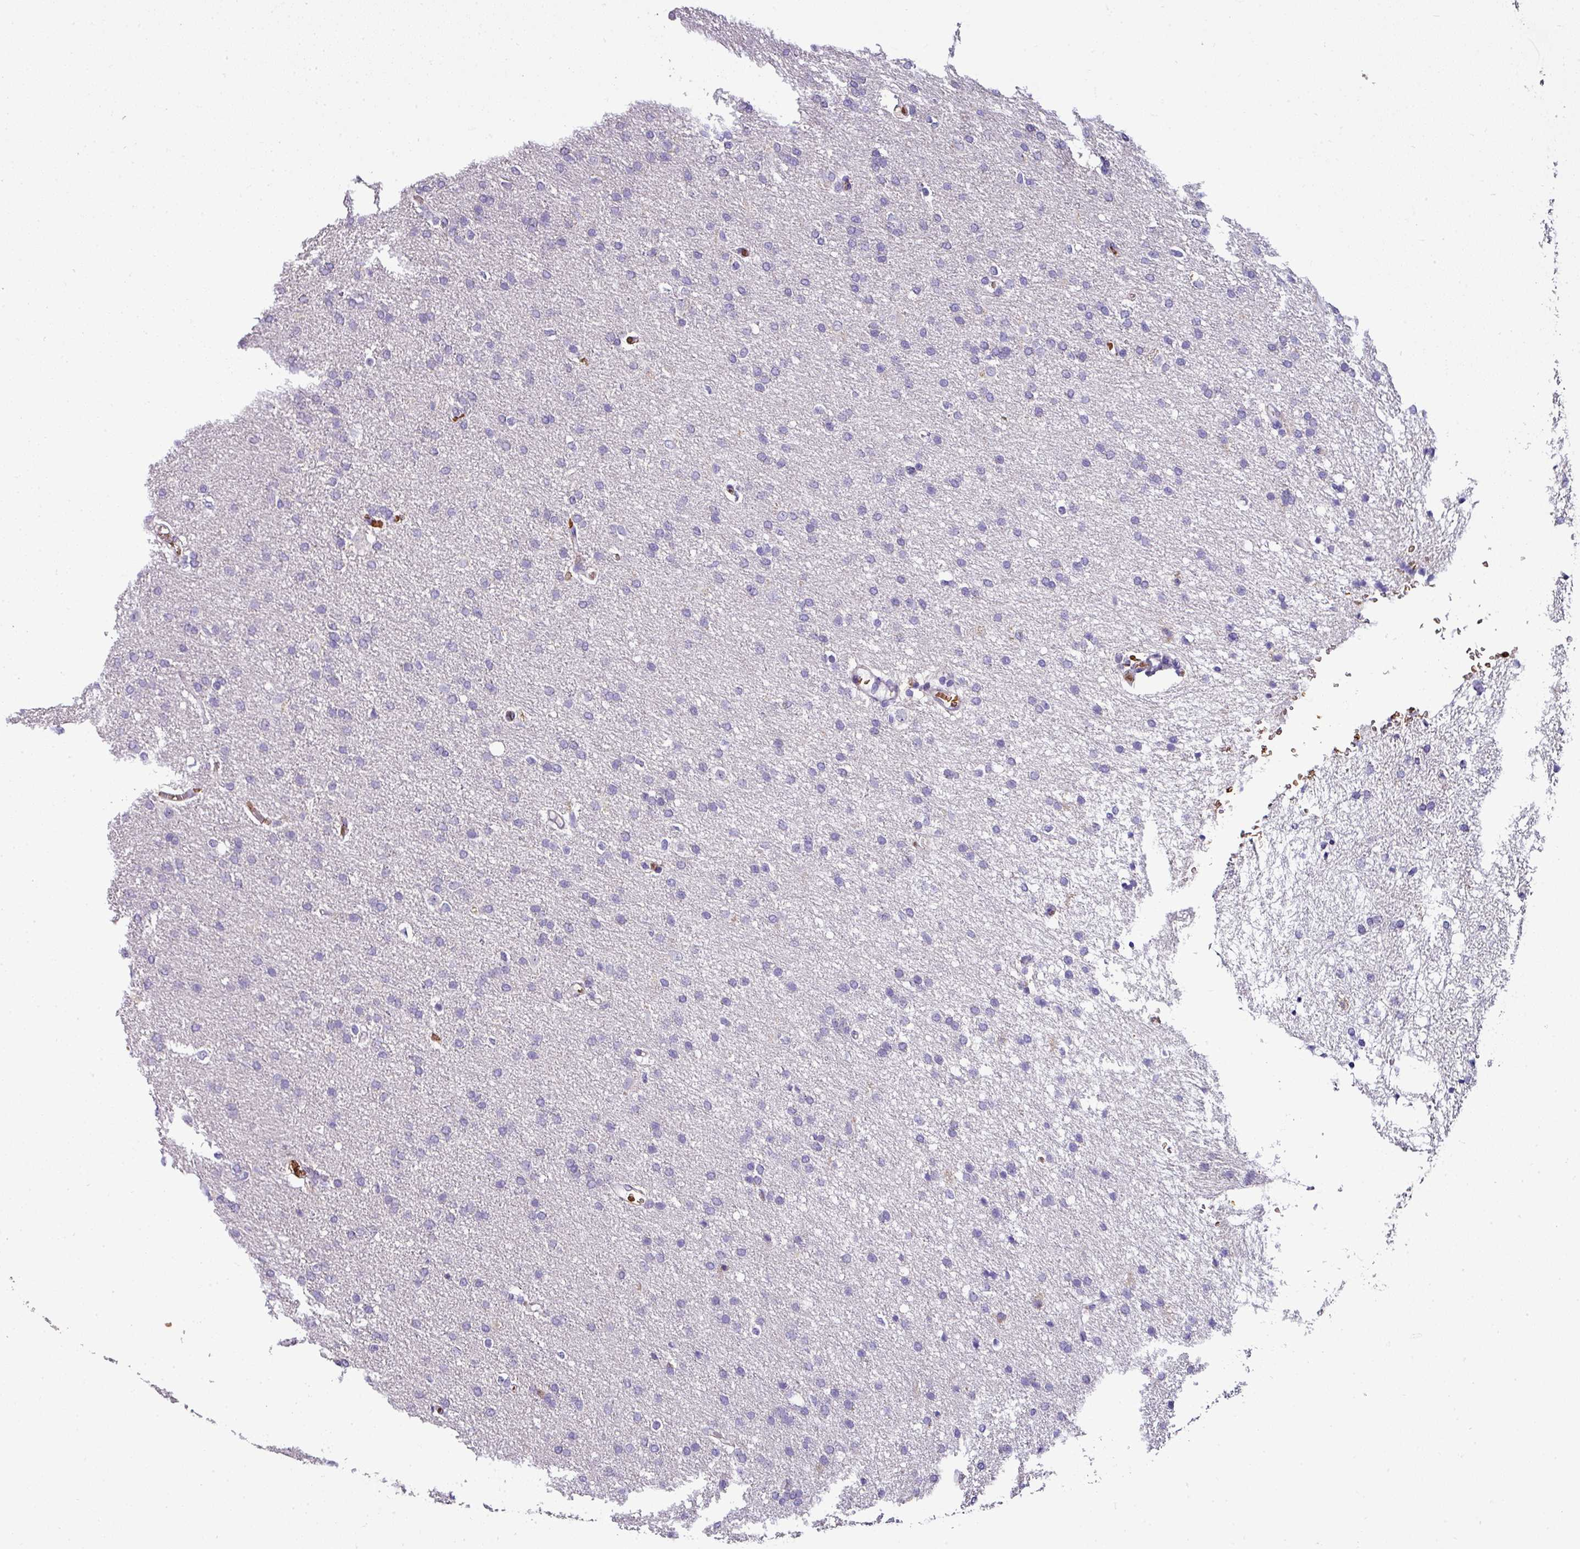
{"staining": {"intensity": "negative", "quantity": "none", "location": "none"}, "tissue": "glioma", "cell_type": "Tumor cells", "image_type": "cancer", "snomed": [{"axis": "morphology", "description": "Glioma, malignant, High grade"}, {"axis": "topography", "description": "Brain"}], "caption": "Tumor cells are negative for brown protein staining in glioma.", "gene": "NAPSA", "patient": {"sex": "male", "age": 72}}